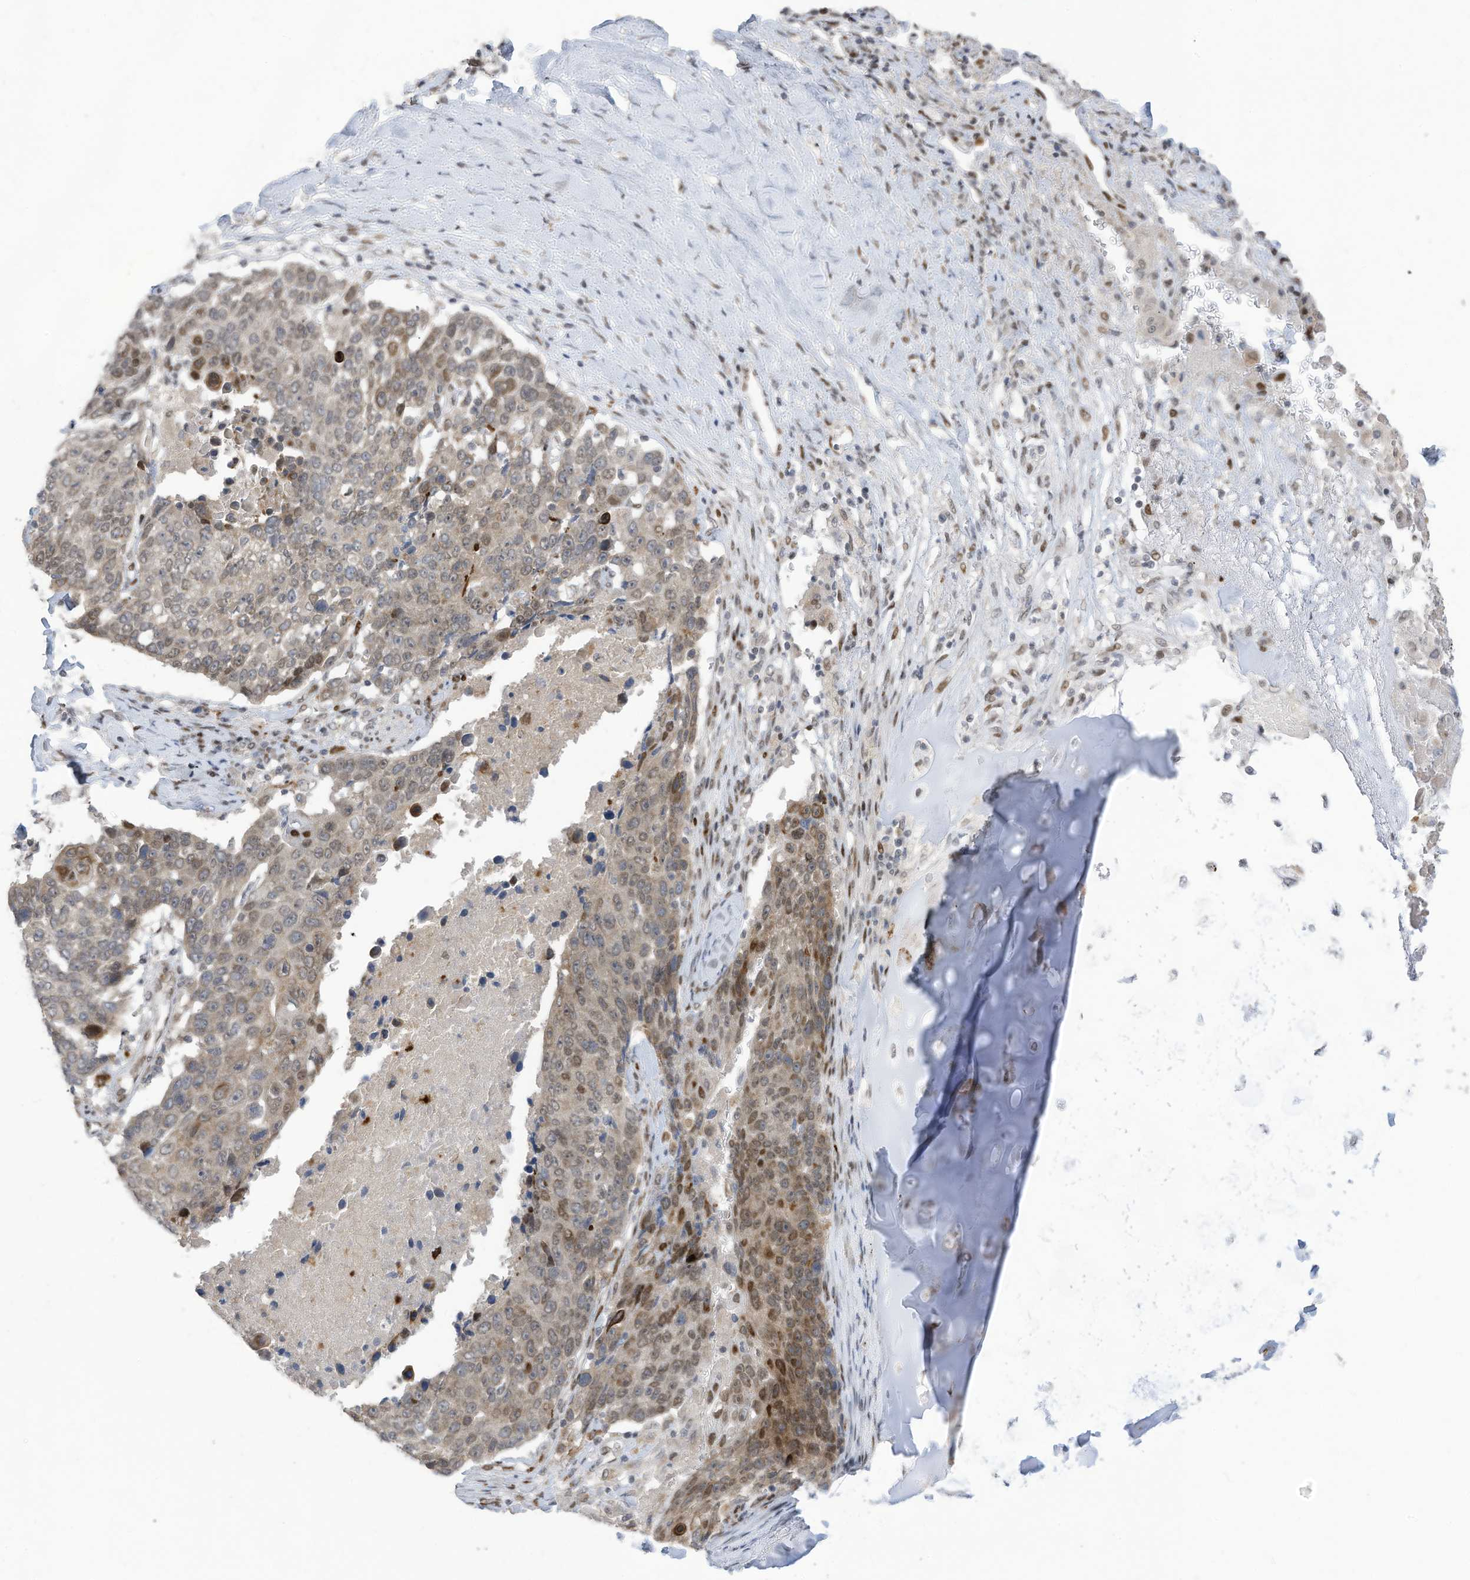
{"staining": {"intensity": "moderate", "quantity": "<25%", "location": "nuclear"}, "tissue": "lung cancer", "cell_type": "Tumor cells", "image_type": "cancer", "snomed": [{"axis": "morphology", "description": "Squamous cell carcinoma, NOS"}, {"axis": "topography", "description": "Lung"}], "caption": "Lung cancer was stained to show a protein in brown. There is low levels of moderate nuclear expression in about <25% of tumor cells.", "gene": "RABL3", "patient": {"sex": "male", "age": 66}}